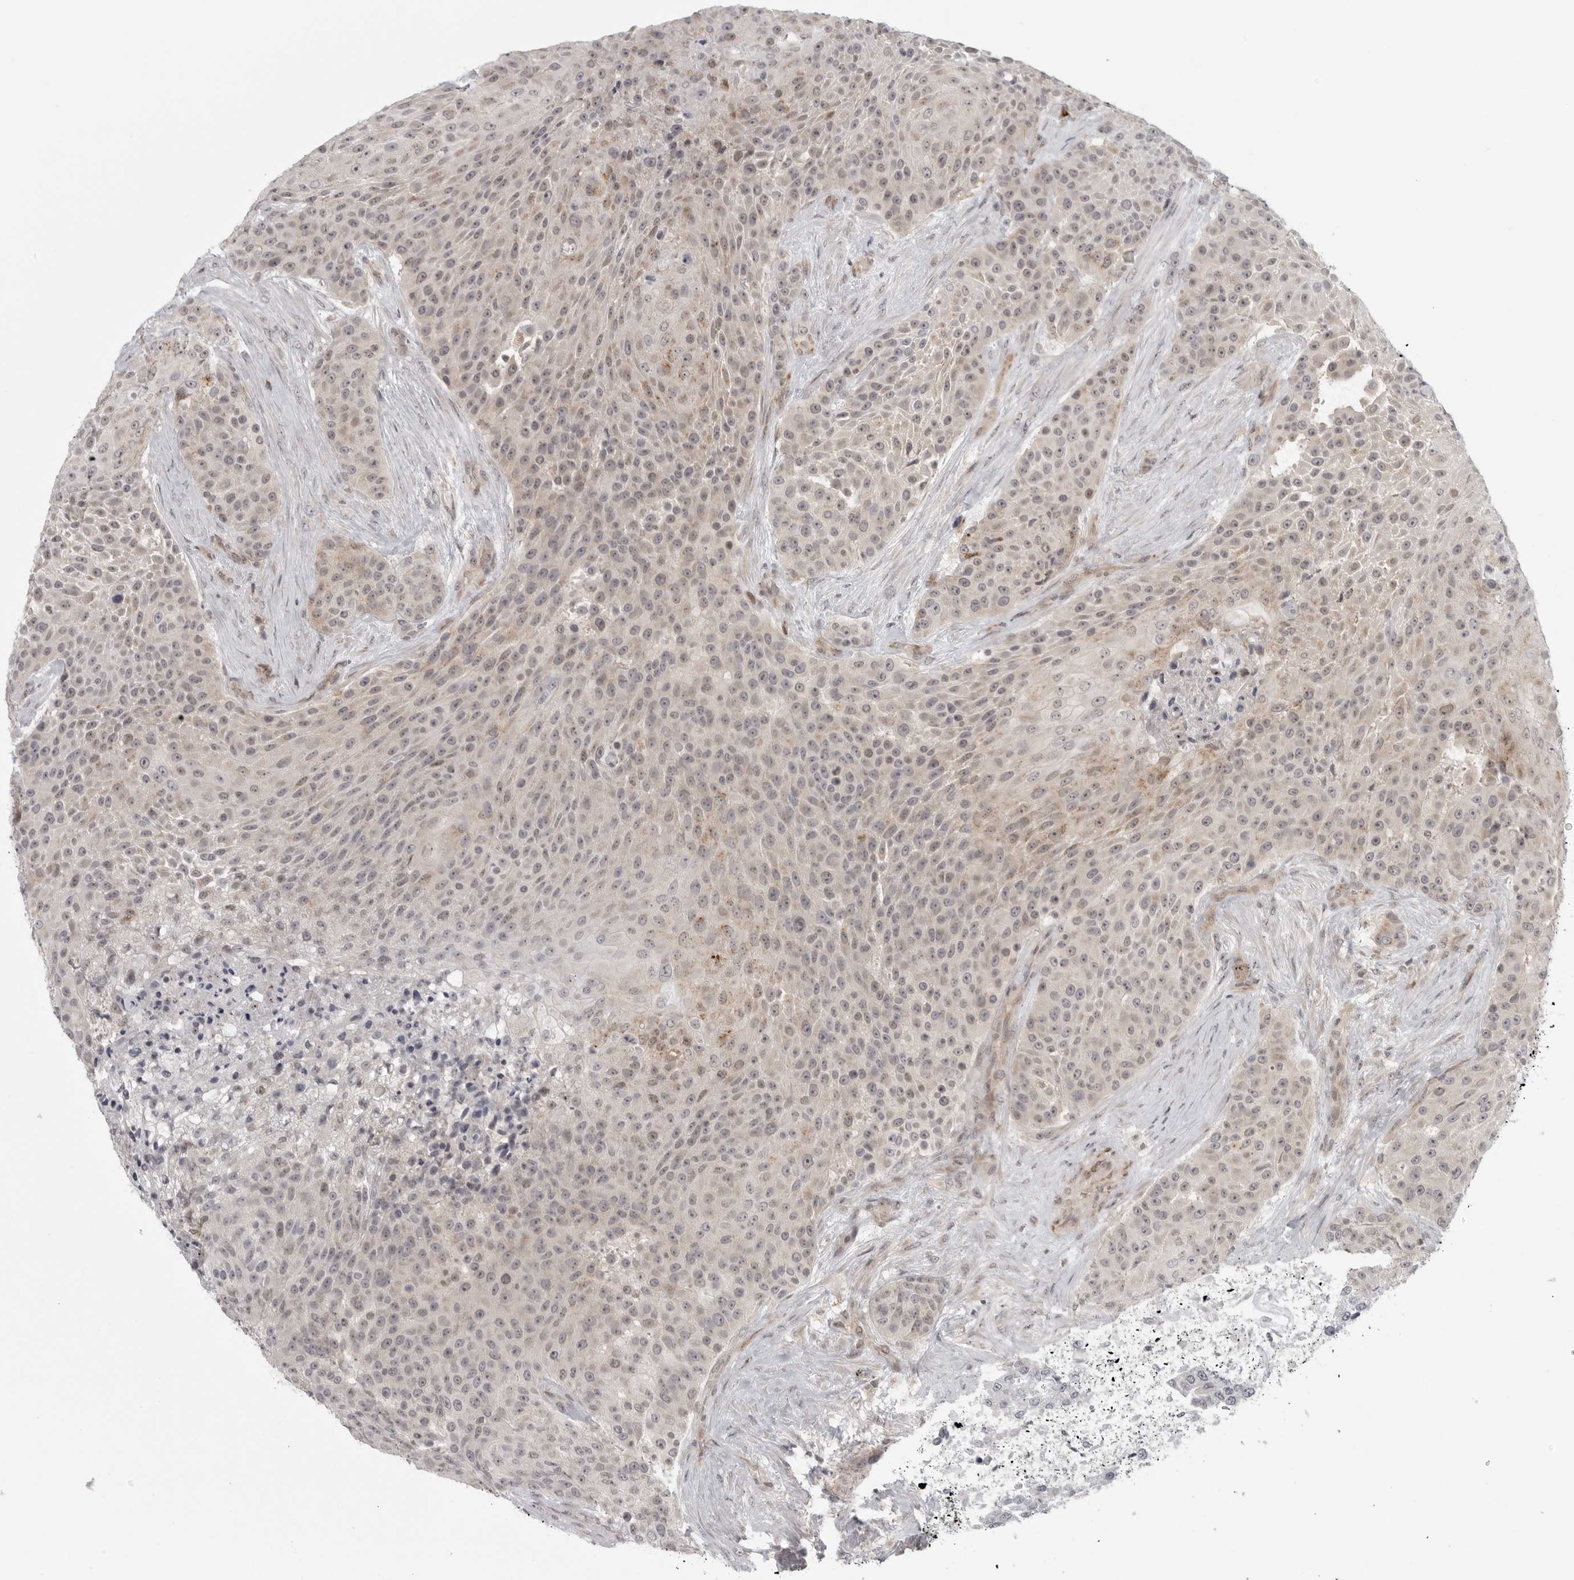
{"staining": {"intensity": "weak", "quantity": "25%-75%", "location": "cytoplasmic/membranous"}, "tissue": "urothelial cancer", "cell_type": "Tumor cells", "image_type": "cancer", "snomed": [{"axis": "morphology", "description": "Urothelial carcinoma, High grade"}, {"axis": "topography", "description": "Urinary bladder"}], "caption": "This is a histology image of immunohistochemistry (IHC) staining of urothelial cancer, which shows weak expression in the cytoplasmic/membranous of tumor cells.", "gene": "TUT4", "patient": {"sex": "female", "age": 63}}